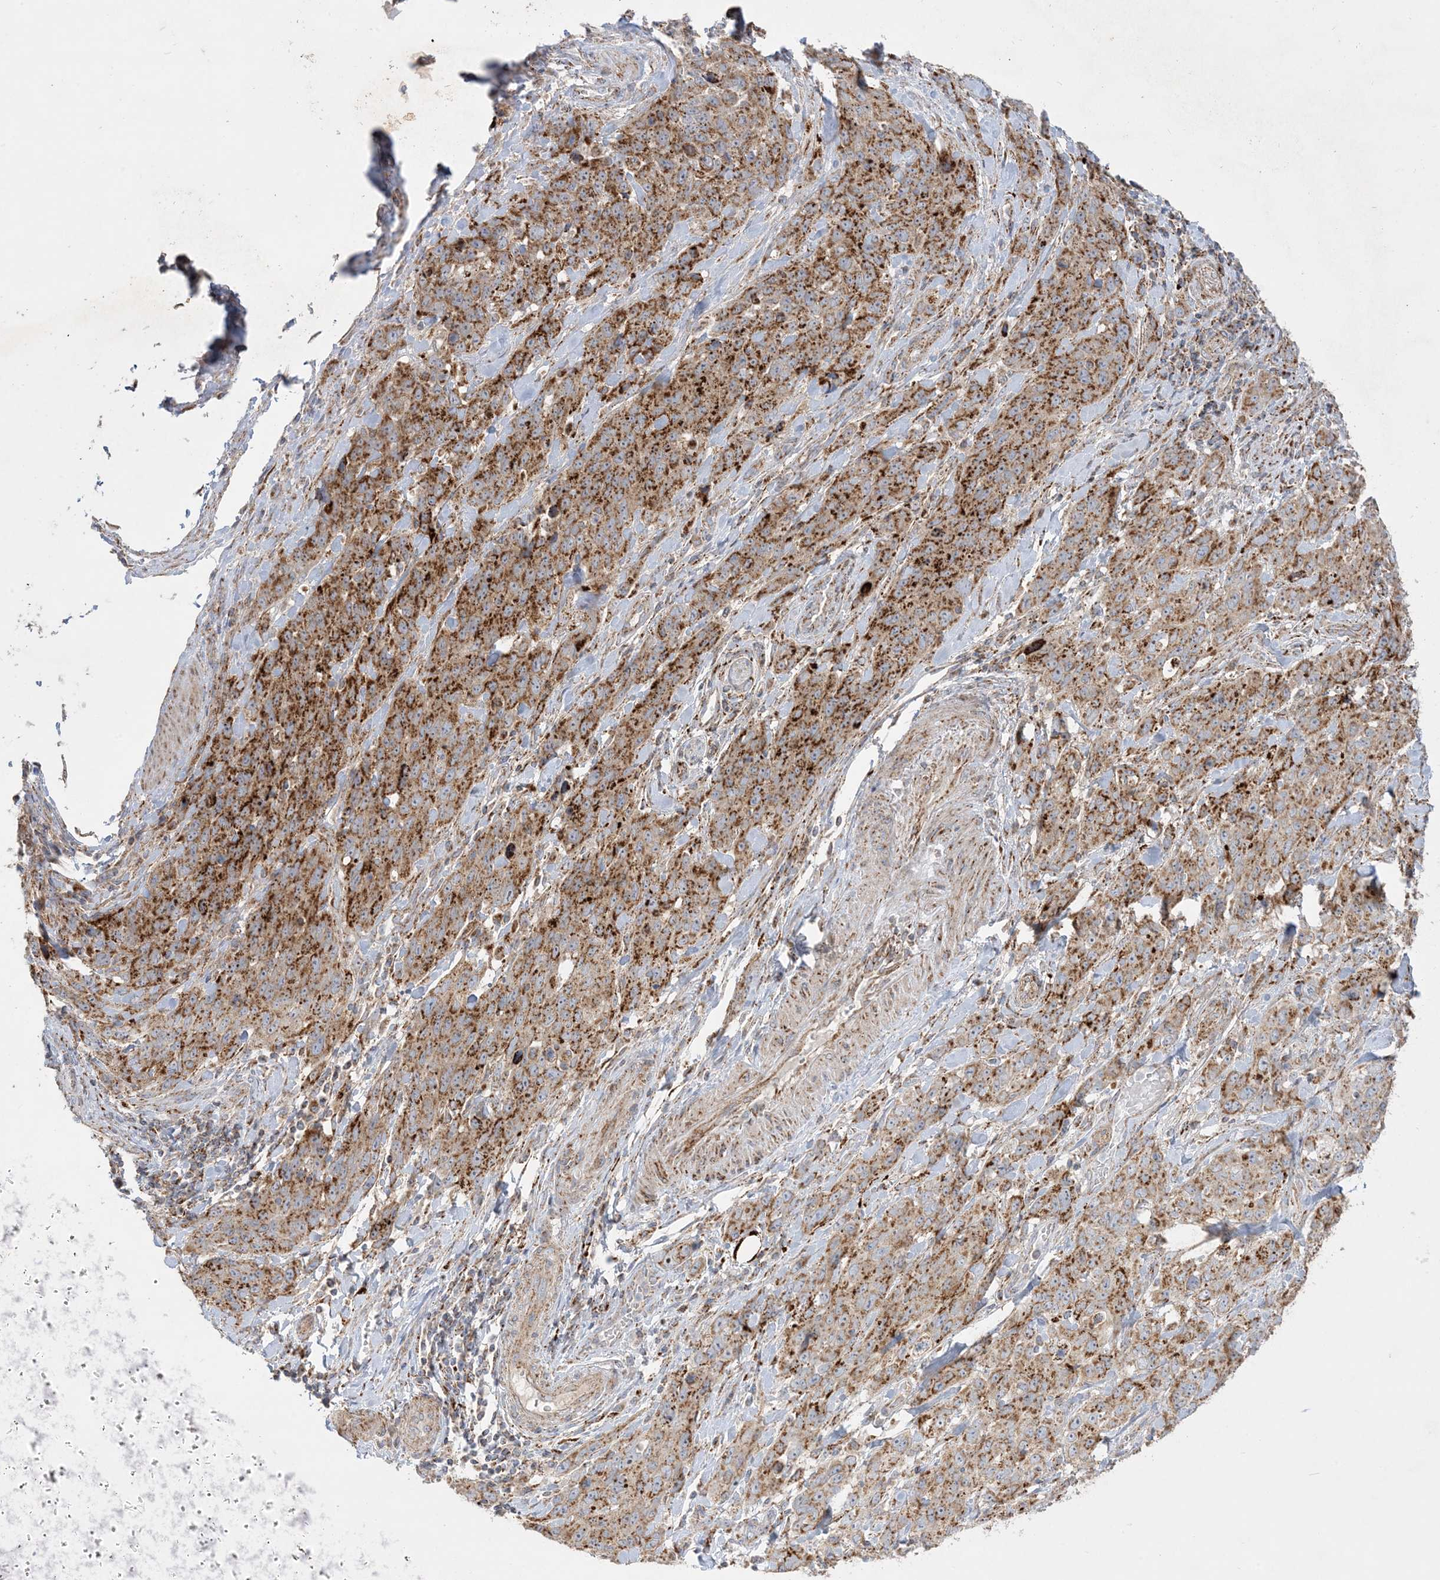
{"staining": {"intensity": "strong", "quantity": ">75%", "location": "cytoplasmic/membranous"}, "tissue": "stomach cancer", "cell_type": "Tumor cells", "image_type": "cancer", "snomed": [{"axis": "morphology", "description": "Normal tissue, NOS"}, {"axis": "morphology", "description": "Adenocarcinoma, NOS"}, {"axis": "topography", "description": "Lymph node"}, {"axis": "topography", "description": "Stomach"}], "caption": "Human stomach cancer stained with a brown dye exhibits strong cytoplasmic/membranous positive expression in approximately >75% of tumor cells.", "gene": "NDUFAF3", "patient": {"sex": "male", "age": 48}}